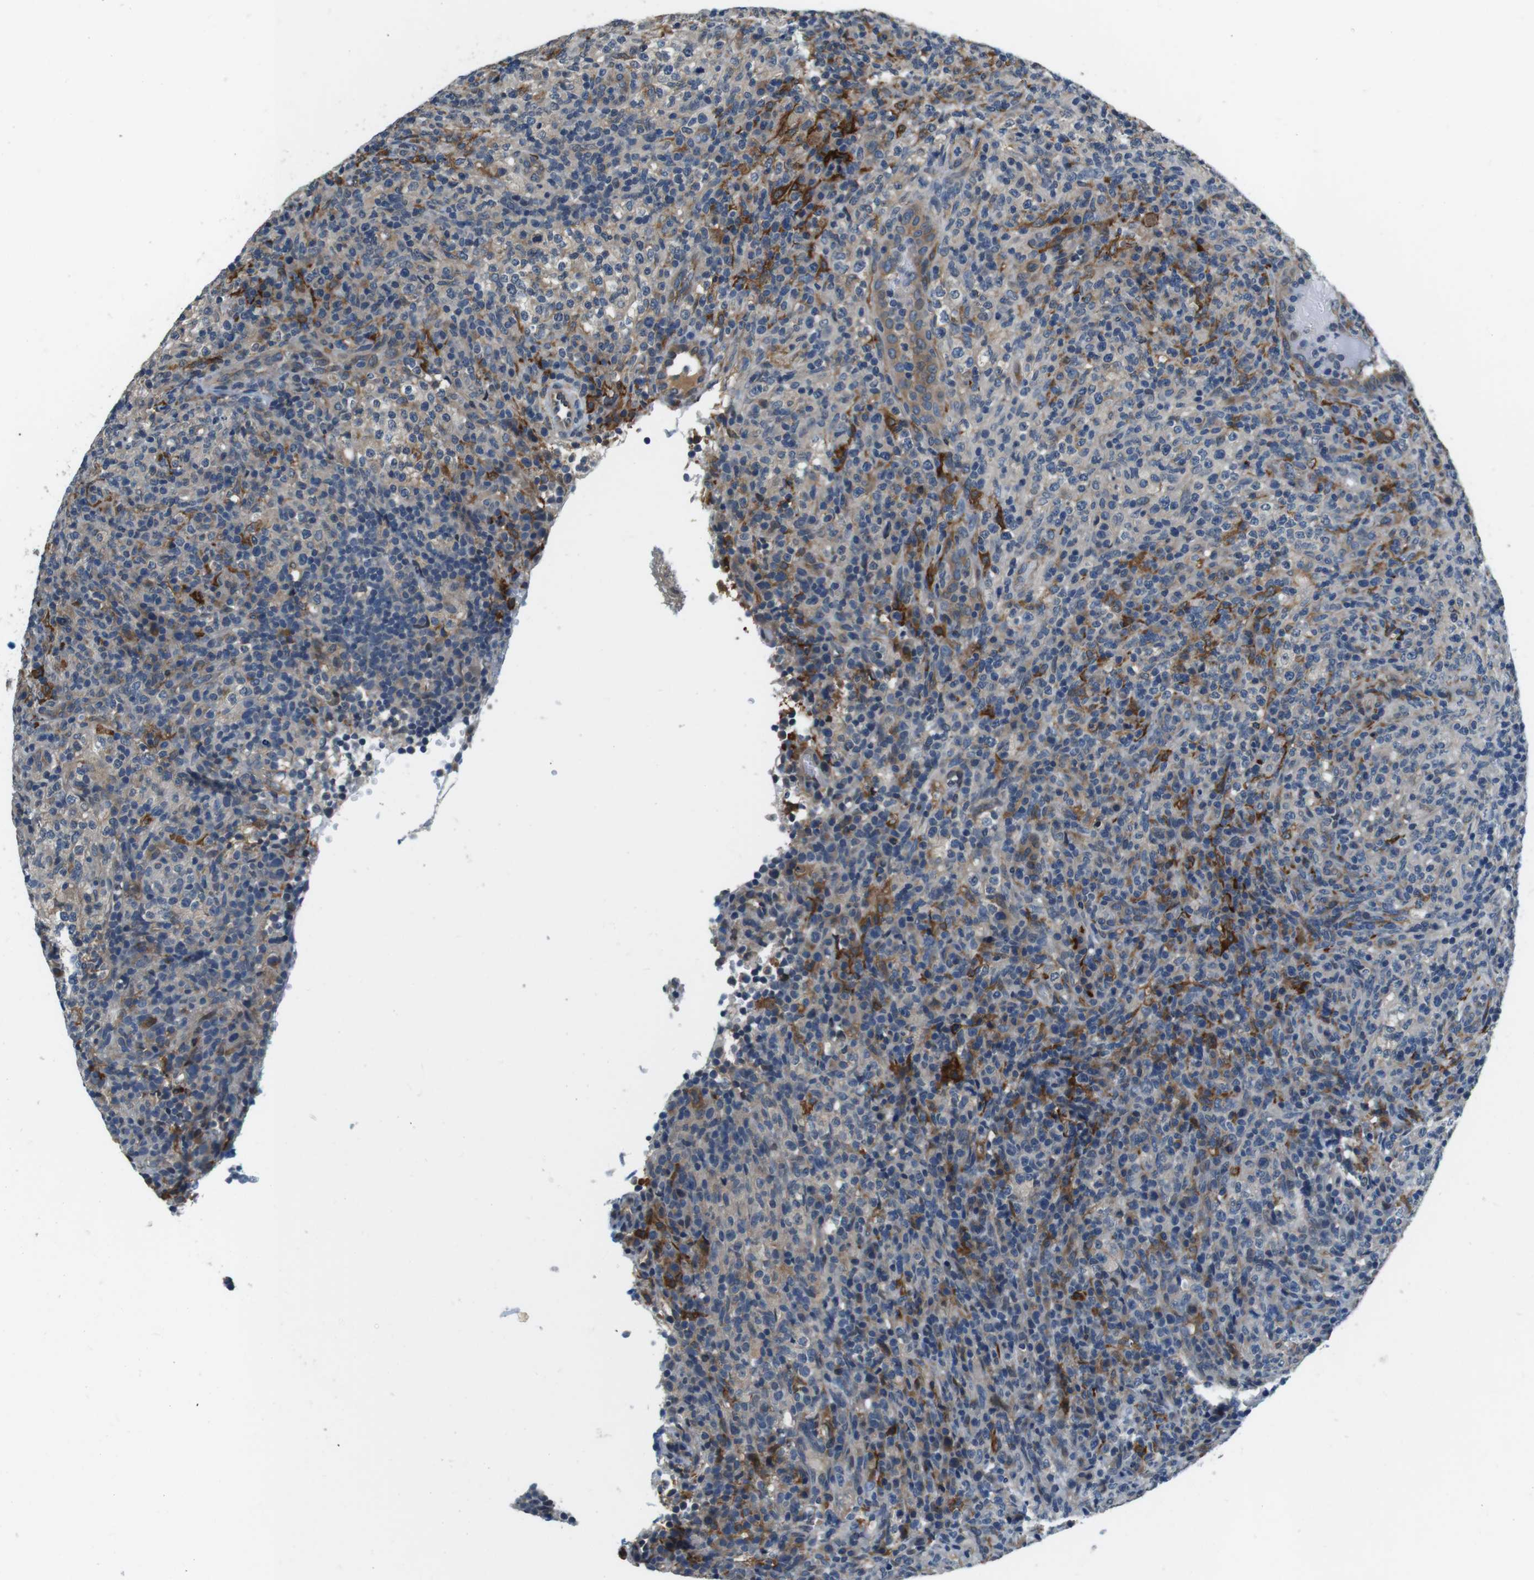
{"staining": {"intensity": "weak", "quantity": "<25%", "location": "cytoplasmic/membranous"}, "tissue": "lymphoma", "cell_type": "Tumor cells", "image_type": "cancer", "snomed": [{"axis": "morphology", "description": "Malignant lymphoma, non-Hodgkin's type, High grade"}, {"axis": "topography", "description": "Lymph node"}], "caption": "IHC histopathology image of lymphoma stained for a protein (brown), which shows no positivity in tumor cells.", "gene": "CD163L1", "patient": {"sex": "female", "age": 76}}